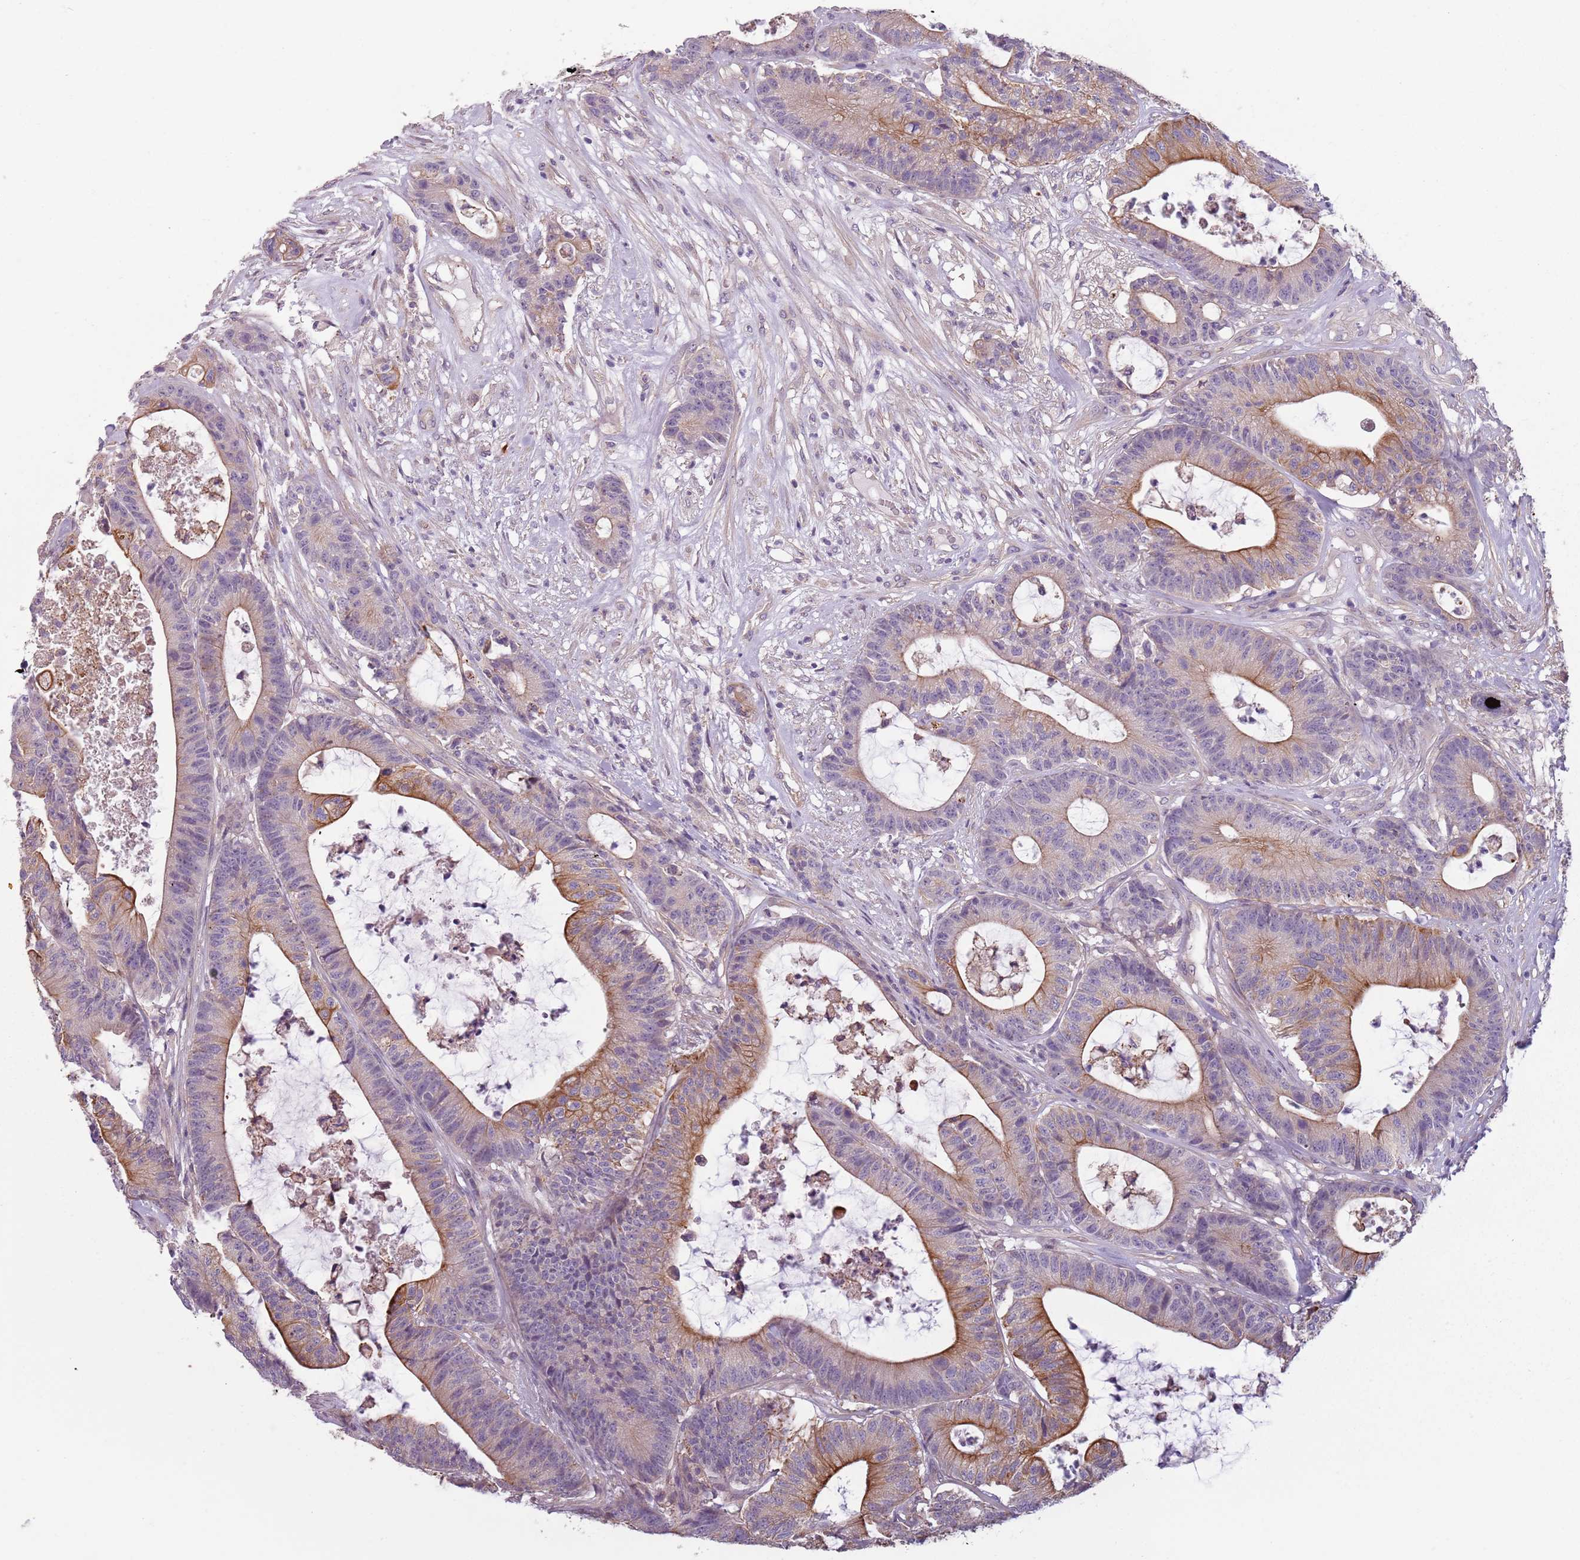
{"staining": {"intensity": "moderate", "quantity": "<25%", "location": "cytoplasmic/membranous"}, "tissue": "colorectal cancer", "cell_type": "Tumor cells", "image_type": "cancer", "snomed": [{"axis": "morphology", "description": "Adenocarcinoma, NOS"}, {"axis": "topography", "description": "Colon"}], "caption": "Protein expression analysis of human colorectal cancer (adenocarcinoma) reveals moderate cytoplasmic/membranous positivity in approximately <25% of tumor cells.", "gene": "TLCD2", "patient": {"sex": "female", "age": 84}}